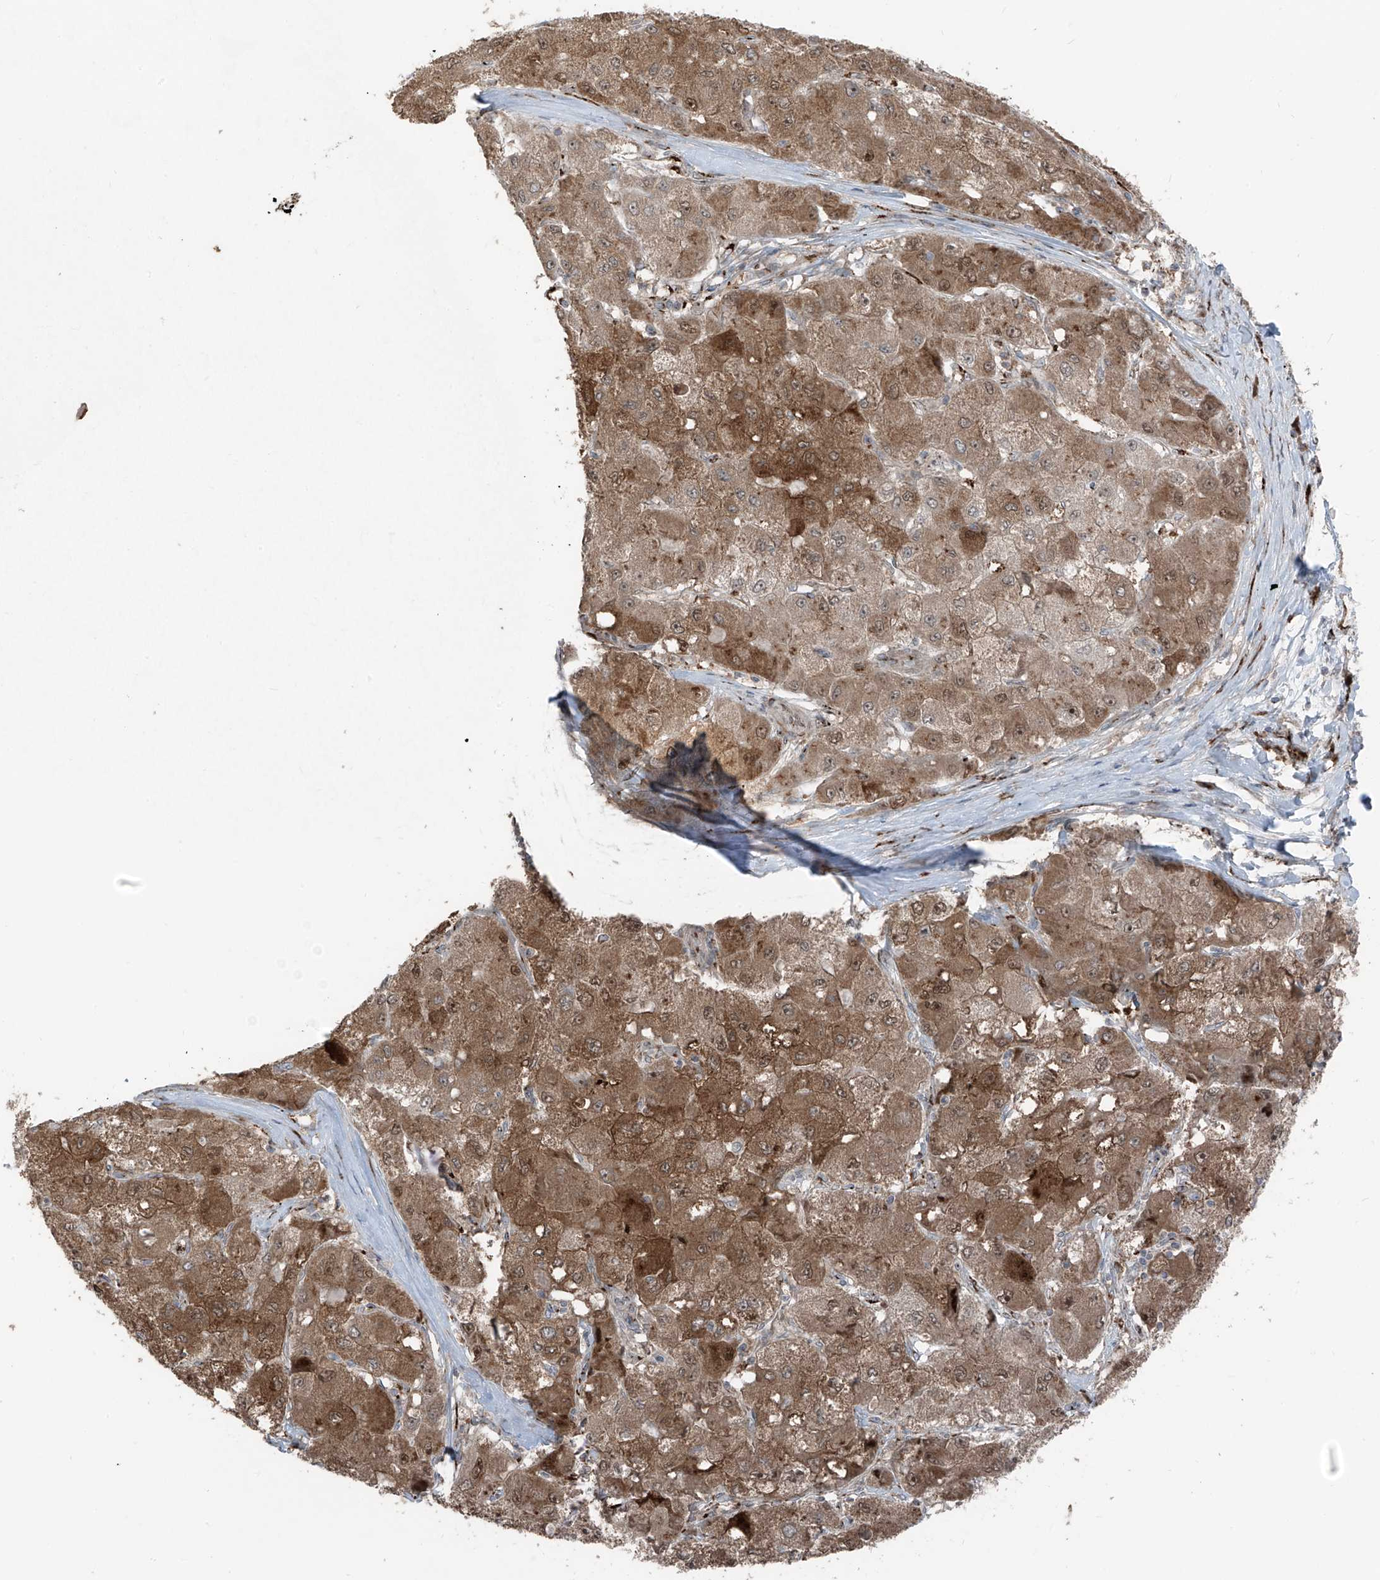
{"staining": {"intensity": "strong", "quantity": ">75%", "location": "cytoplasmic/membranous,nuclear"}, "tissue": "liver cancer", "cell_type": "Tumor cells", "image_type": "cancer", "snomed": [{"axis": "morphology", "description": "Carcinoma, Hepatocellular, NOS"}, {"axis": "topography", "description": "Liver"}], "caption": "Liver cancer (hepatocellular carcinoma) tissue displays strong cytoplasmic/membranous and nuclear staining in approximately >75% of tumor cells, visualized by immunohistochemistry.", "gene": "ERLEC1", "patient": {"sex": "male", "age": 80}}